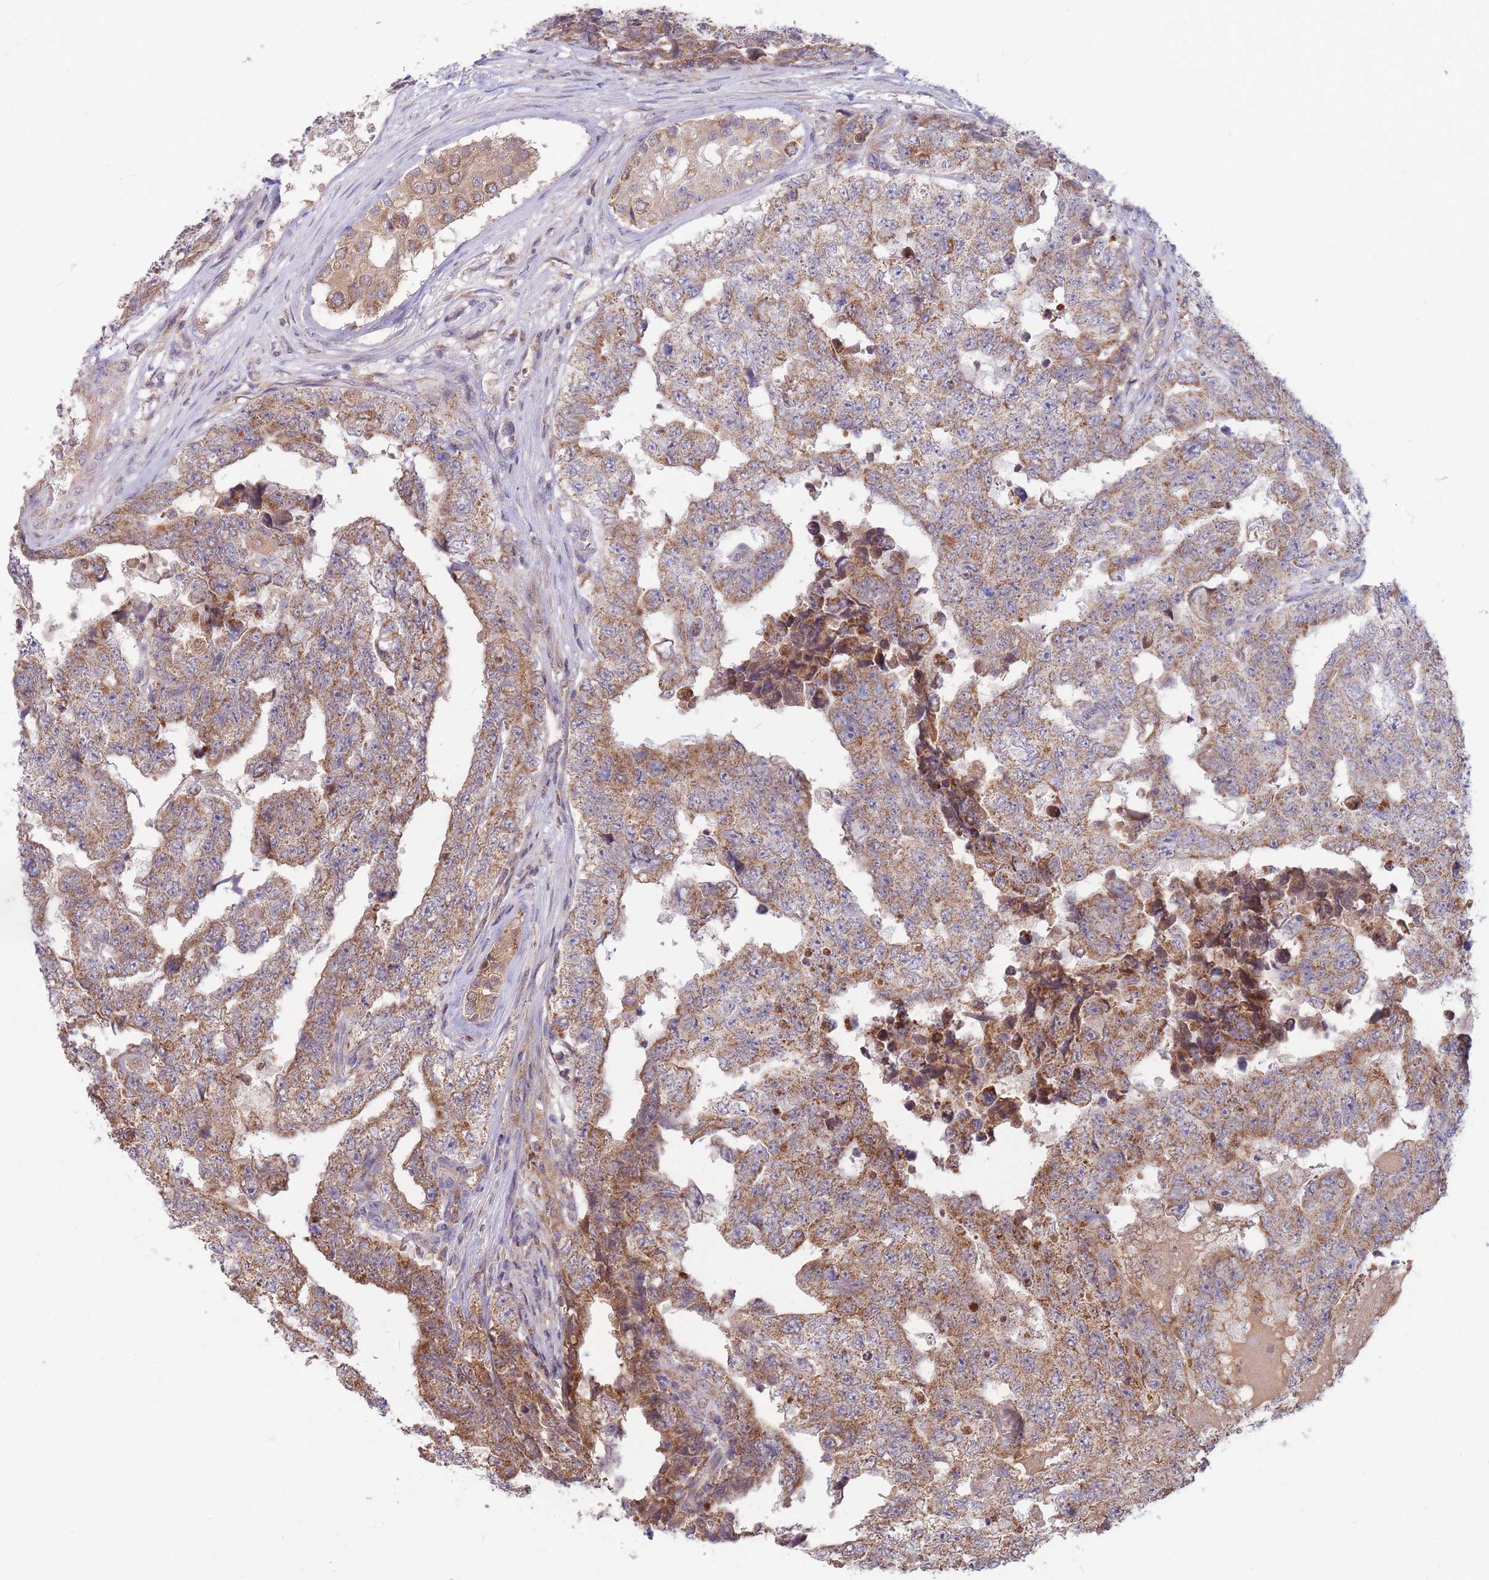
{"staining": {"intensity": "moderate", "quantity": ">75%", "location": "cytoplasmic/membranous"}, "tissue": "testis cancer", "cell_type": "Tumor cells", "image_type": "cancer", "snomed": [{"axis": "morphology", "description": "Carcinoma, Embryonal, NOS"}, {"axis": "topography", "description": "Testis"}], "caption": "Immunohistochemical staining of human testis cancer reveals medium levels of moderate cytoplasmic/membranous expression in about >75% of tumor cells. The protein is shown in brown color, while the nuclei are stained blue.", "gene": "PTPMT1", "patient": {"sex": "male", "age": 25}}